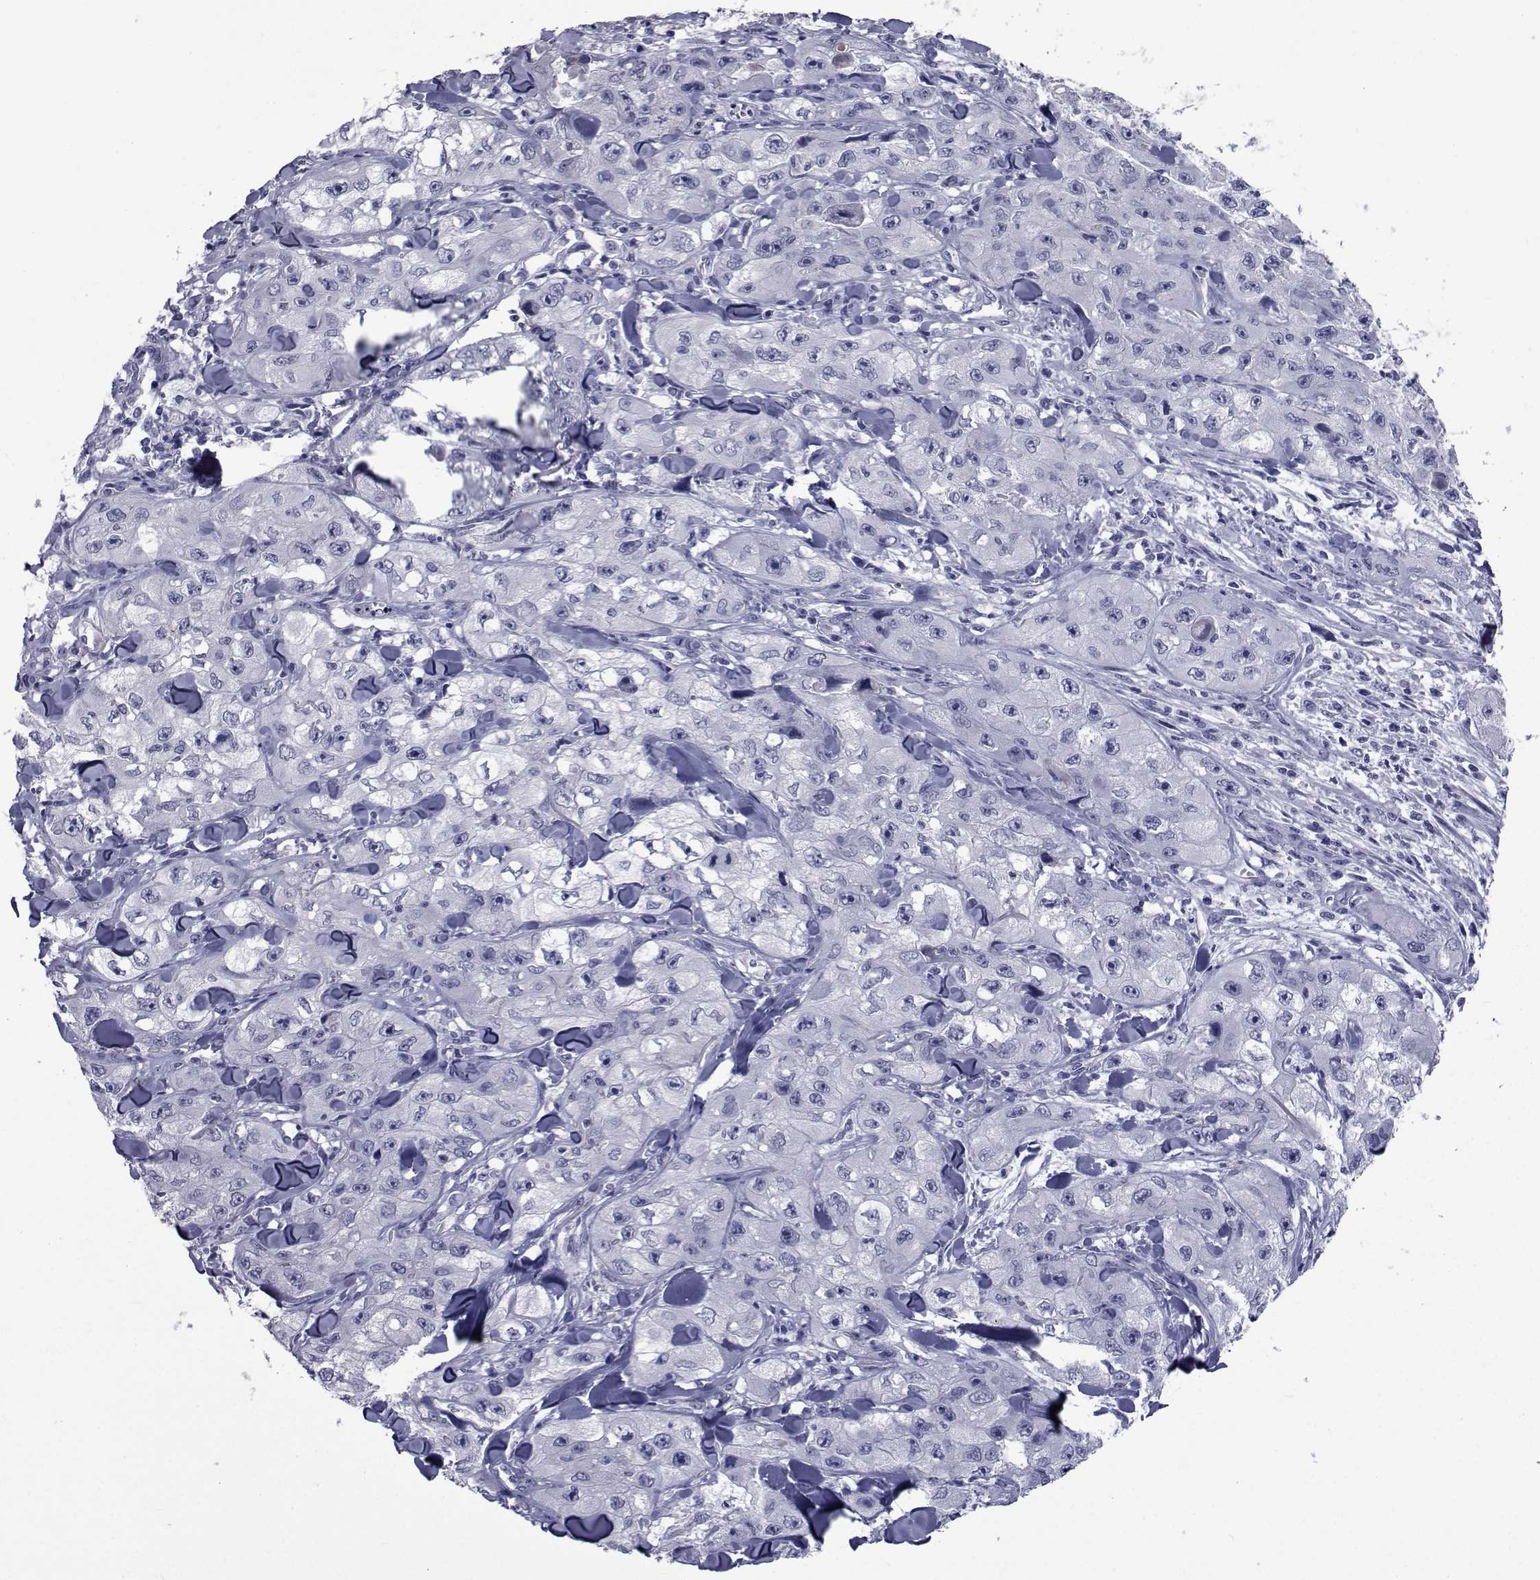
{"staining": {"intensity": "negative", "quantity": "none", "location": "none"}, "tissue": "skin cancer", "cell_type": "Tumor cells", "image_type": "cancer", "snomed": [{"axis": "morphology", "description": "Squamous cell carcinoma, NOS"}, {"axis": "topography", "description": "Skin"}, {"axis": "topography", "description": "Subcutis"}], "caption": "Tumor cells are negative for protein expression in human squamous cell carcinoma (skin). (DAB (3,3'-diaminobenzidine) immunohistochemistry (IHC) visualized using brightfield microscopy, high magnification).", "gene": "SEMA5B", "patient": {"sex": "male", "age": 73}}